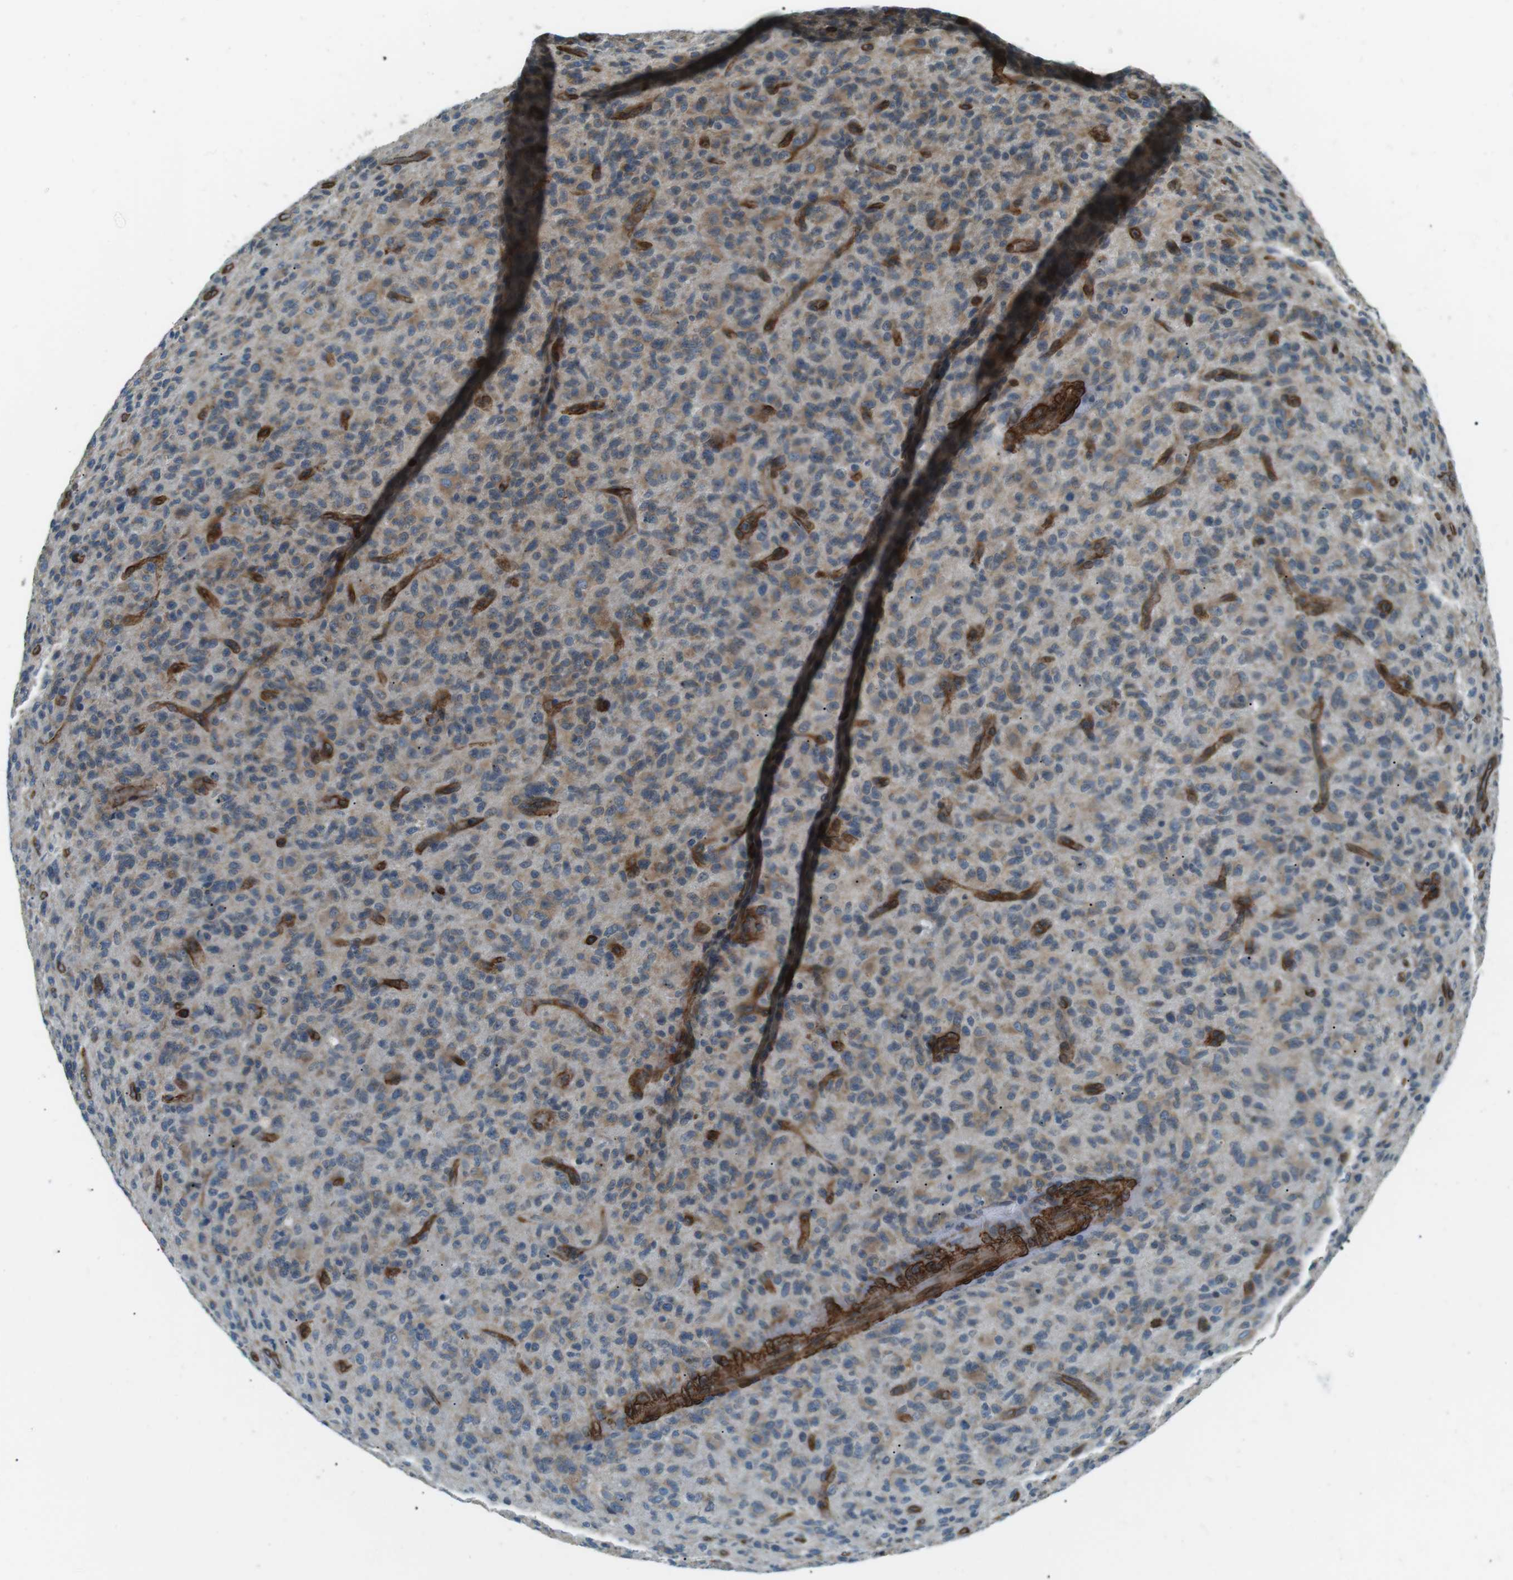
{"staining": {"intensity": "moderate", "quantity": ">75%", "location": "cytoplasmic/membranous"}, "tissue": "glioma", "cell_type": "Tumor cells", "image_type": "cancer", "snomed": [{"axis": "morphology", "description": "Glioma, malignant, High grade"}, {"axis": "topography", "description": "Brain"}], "caption": "A brown stain highlights moderate cytoplasmic/membranous staining of a protein in human high-grade glioma (malignant) tumor cells. Ihc stains the protein in brown and the nuclei are stained blue.", "gene": "ODR4", "patient": {"sex": "male", "age": 71}}